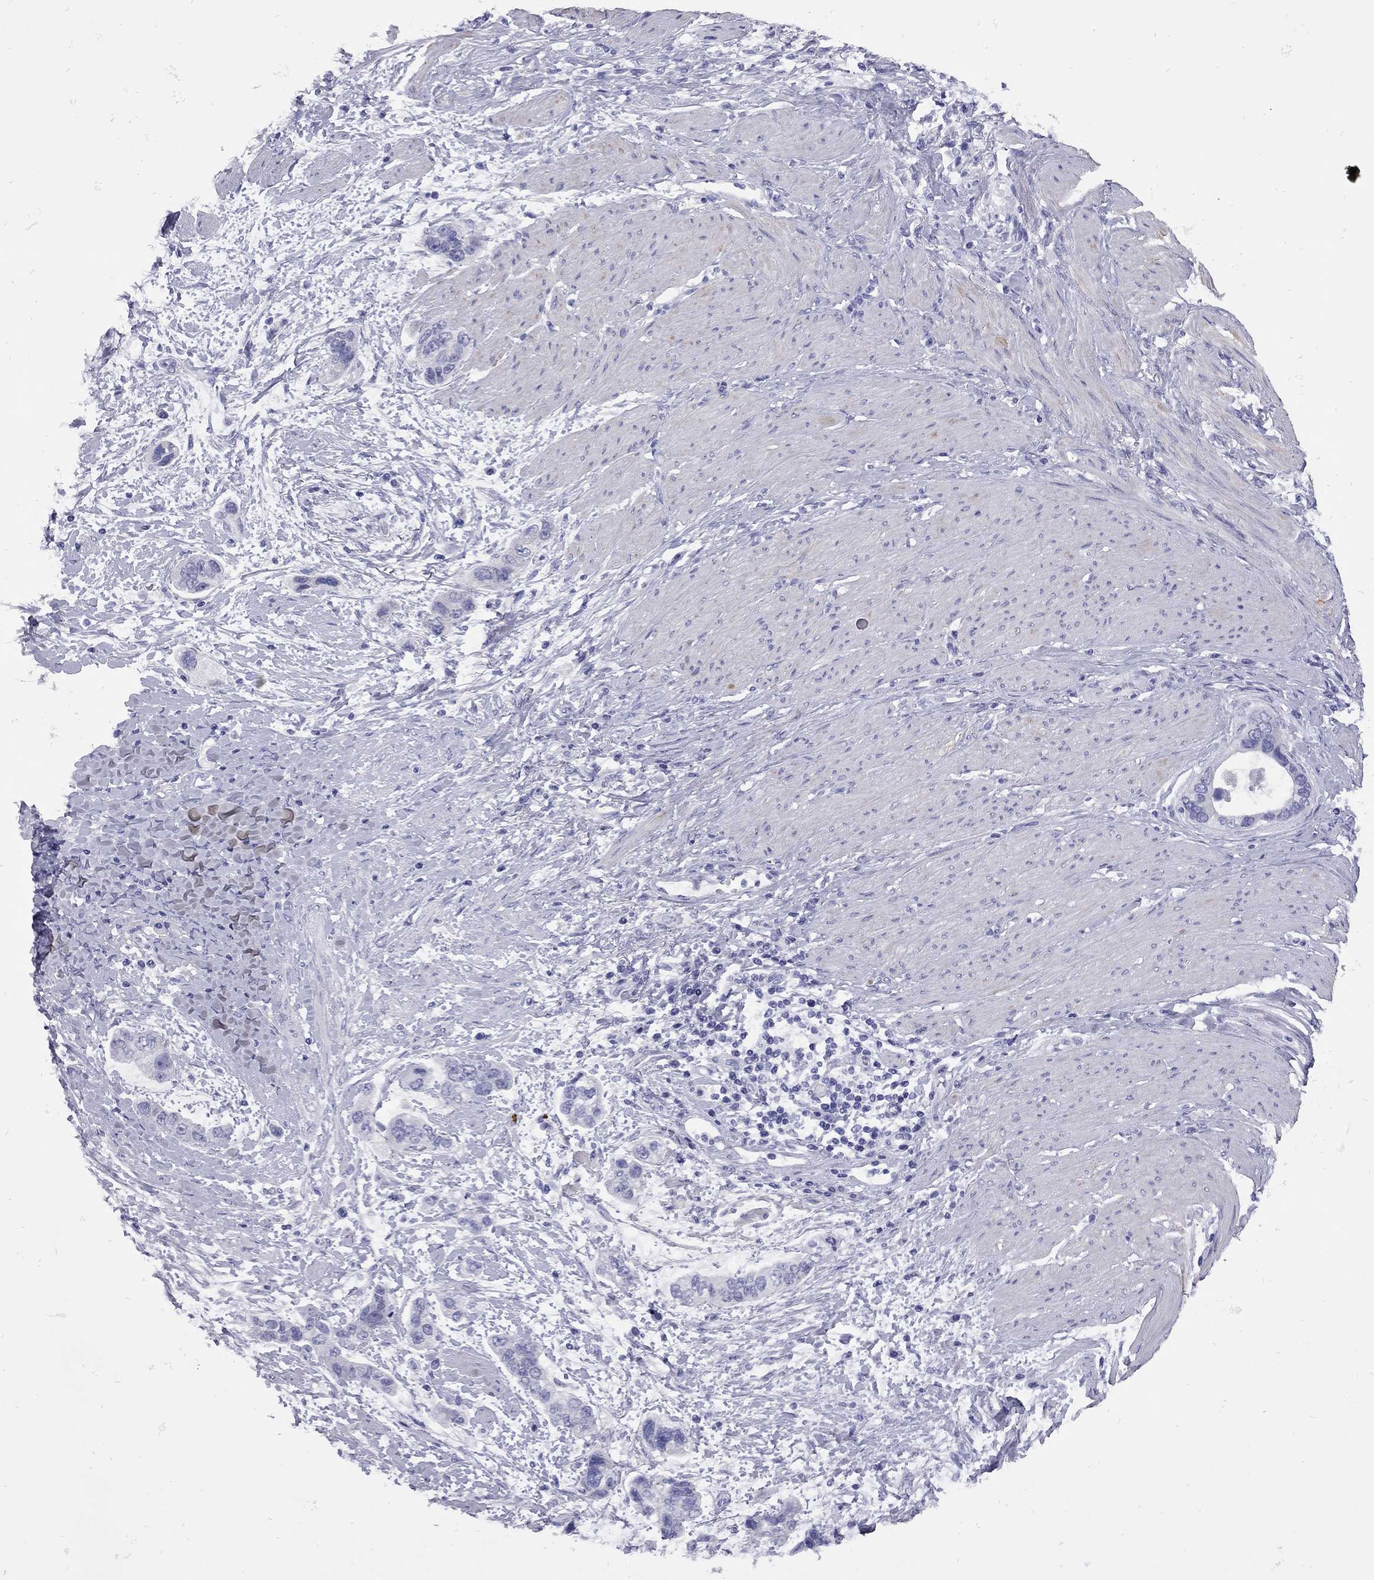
{"staining": {"intensity": "negative", "quantity": "none", "location": "none"}, "tissue": "stomach cancer", "cell_type": "Tumor cells", "image_type": "cancer", "snomed": [{"axis": "morphology", "description": "Adenocarcinoma, NOS"}, {"axis": "topography", "description": "Stomach, lower"}], "caption": "There is no significant positivity in tumor cells of stomach adenocarcinoma.", "gene": "EPPIN", "patient": {"sex": "female", "age": 93}}